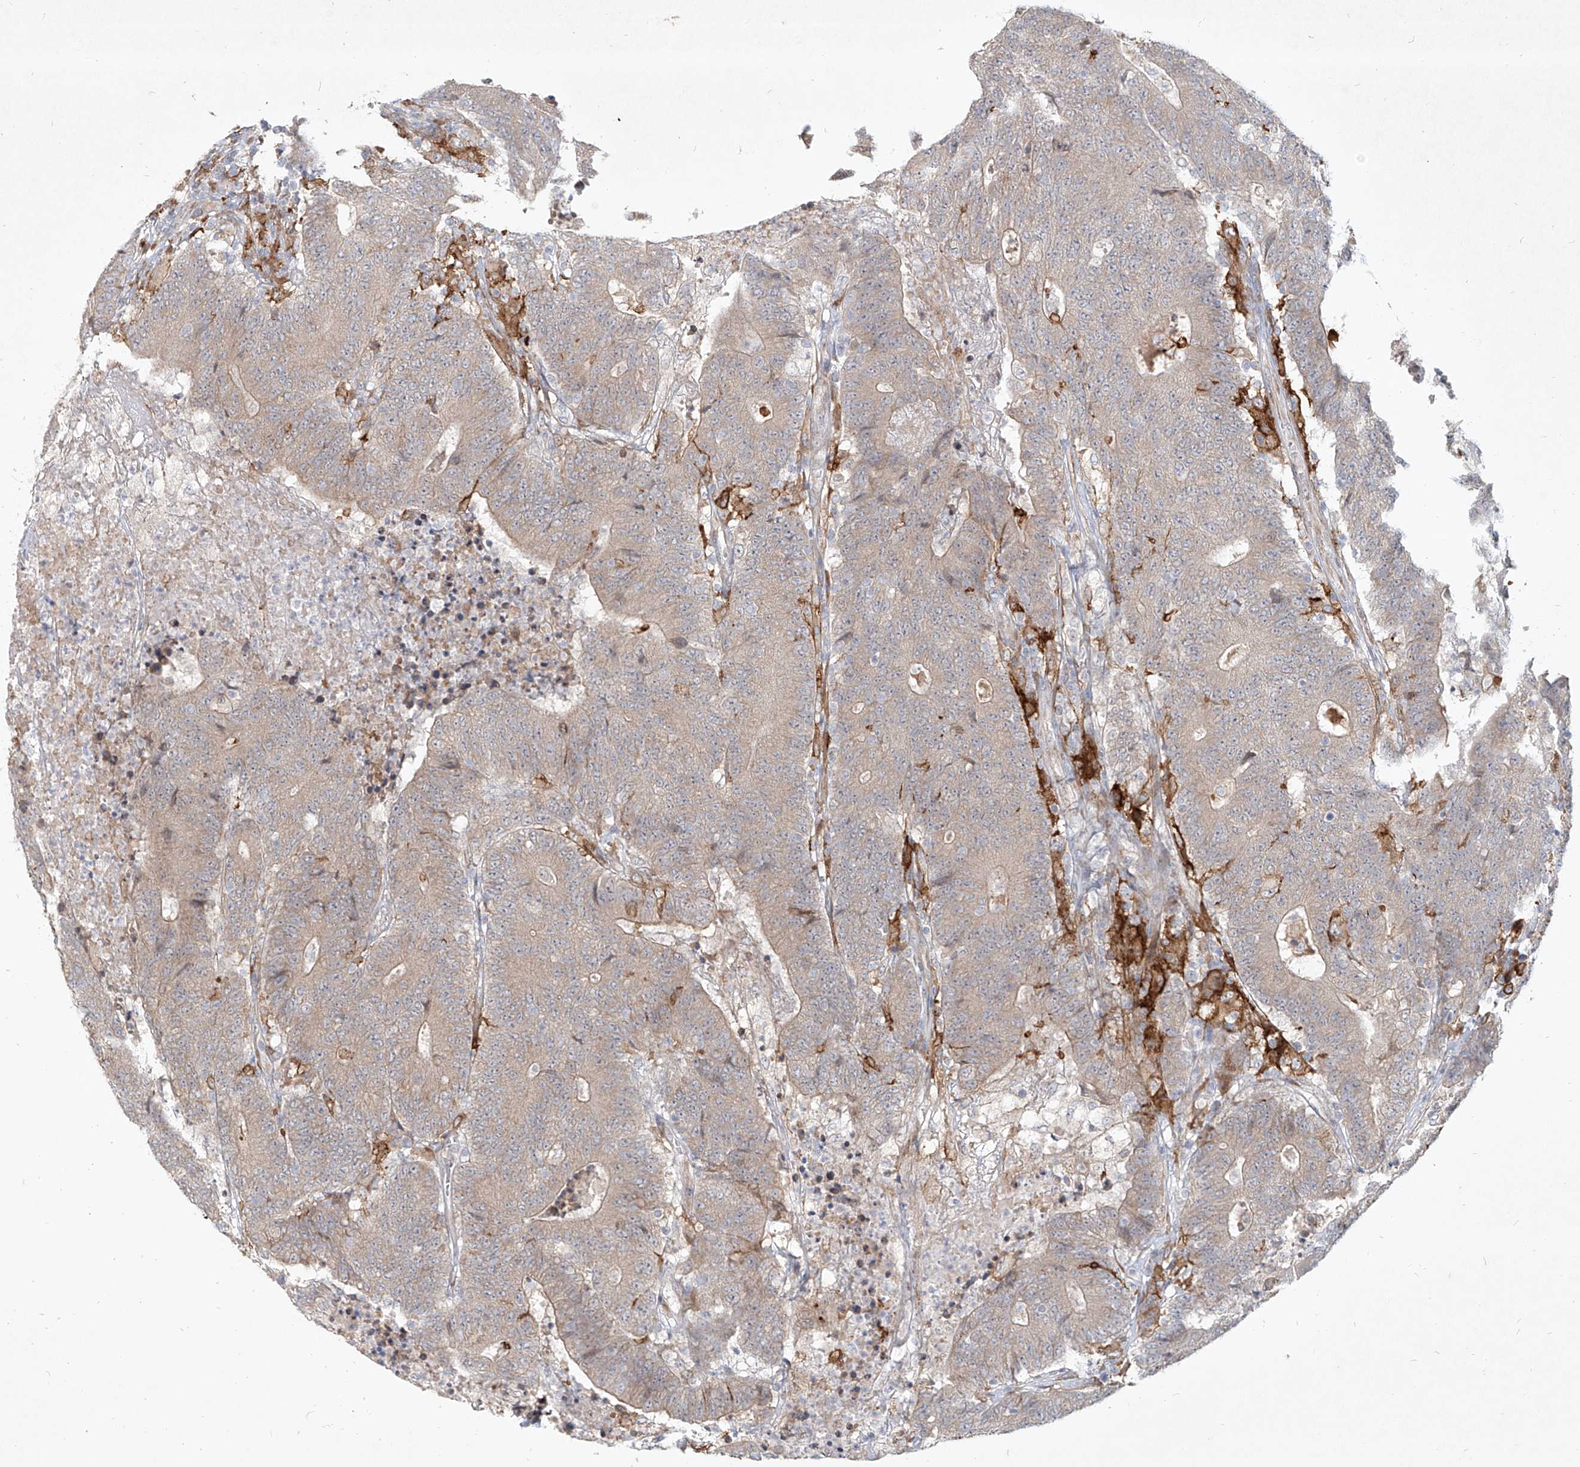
{"staining": {"intensity": "weak", "quantity": "<25%", "location": "cytoplasmic/membranous"}, "tissue": "colorectal cancer", "cell_type": "Tumor cells", "image_type": "cancer", "snomed": [{"axis": "morphology", "description": "Normal tissue, NOS"}, {"axis": "morphology", "description": "Adenocarcinoma, NOS"}, {"axis": "topography", "description": "Colon"}], "caption": "Immunohistochemistry image of colorectal cancer (adenocarcinoma) stained for a protein (brown), which displays no expression in tumor cells.", "gene": "CD209", "patient": {"sex": "female", "age": 75}}